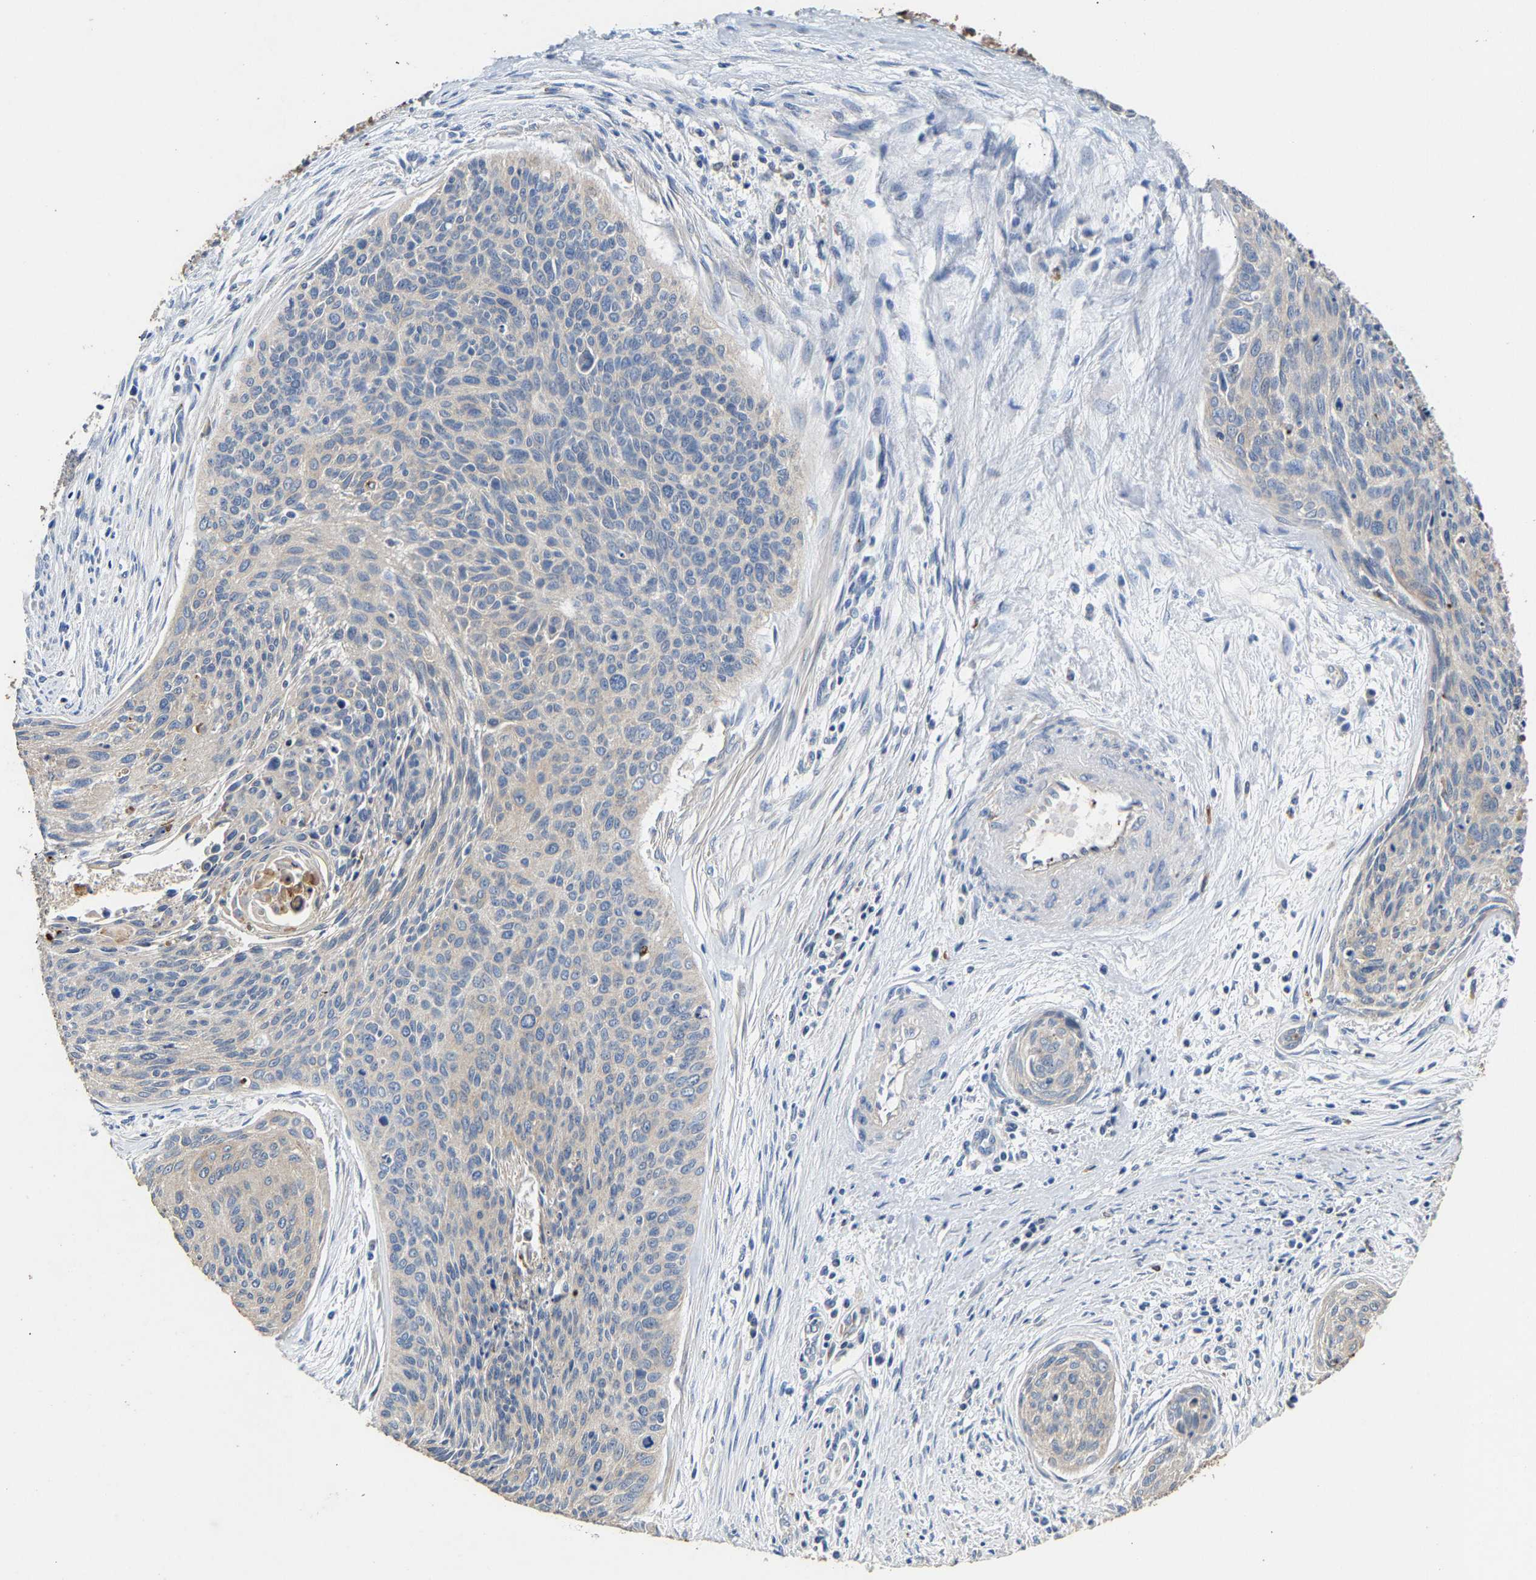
{"staining": {"intensity": "negative", "quantity": "none", "location": "none"}, "tissue": "cervical cancer", "cell_type": "Tumor cells", "image_type": "cancer", "snomed": [{"axis": "morphology", "description": "Squamous cell carcinoma, NOS"}, {"axis": "topography", "description": "Cervix"}], "caption": "This is an immunohistochemistry image of cervical cancer (squamous cell carcinoma). There is no staining in tumor cells.", "gene": "CCDC171", "patient": {"sex": "female", "age": 55}}